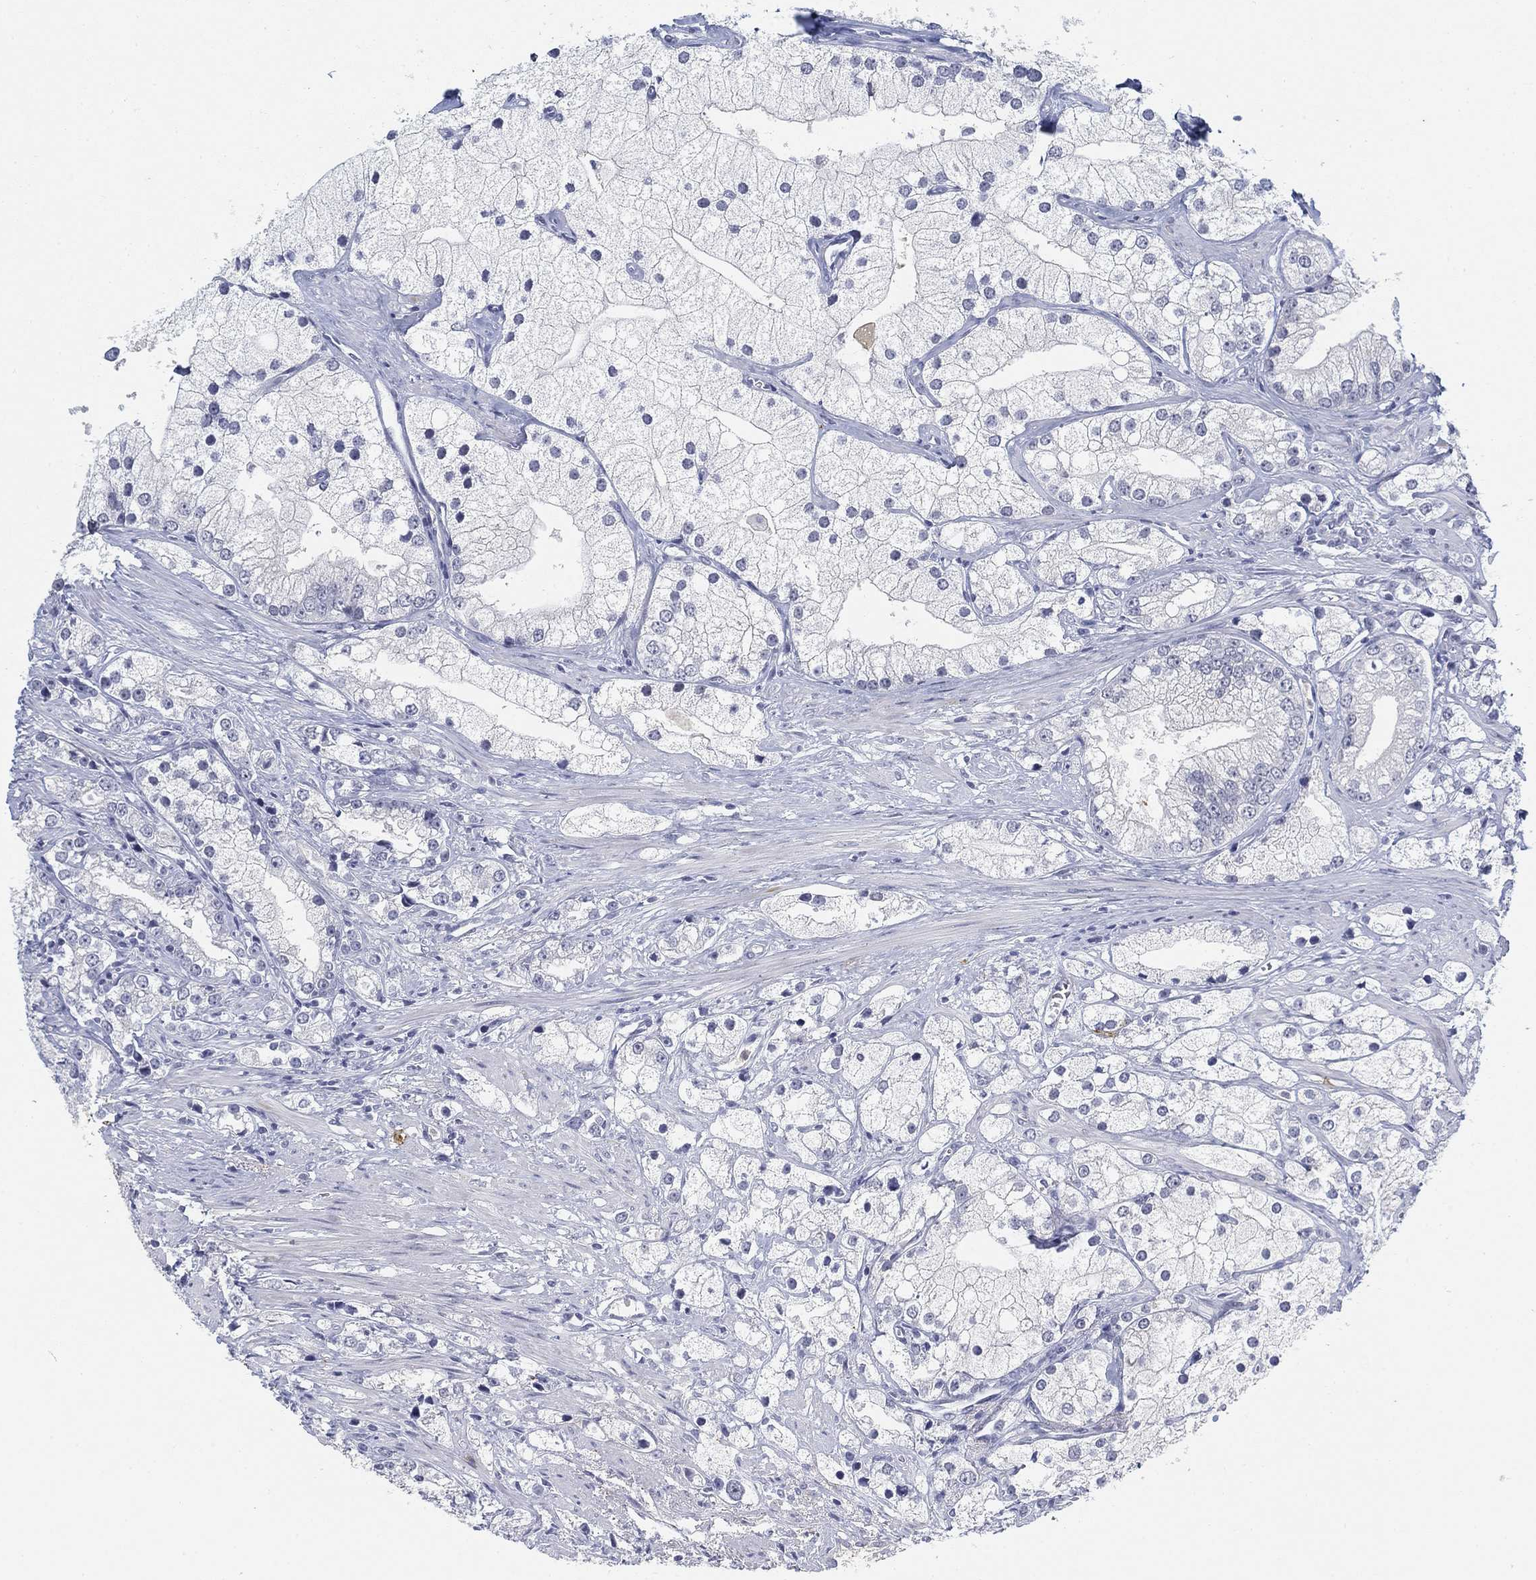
{"staining": {"intensity": "negative", "quantity": "none", "location": "none"}, "tissue": "prostate cancer", "cell_type": "Tumor cells", "image_type": "cancer", "snomed": [{"axis": "morphology", "description": "Adenocarcinoma, NOS"}, {"axis": "topography", "description": "Prostate and seminal vesicle, NOS"}, {"axis": "topography", "description": "Prostate"}], "caption": "This image is of adenocarcinoma (prostate) stained with immunohistochemistry (IHC) to label a protein in brown with the nuclei are counter-stained blue. There is no staining in tumor cells.", "gene": "SLC2A5", "patient": {"sex": "male", "age": 79}}